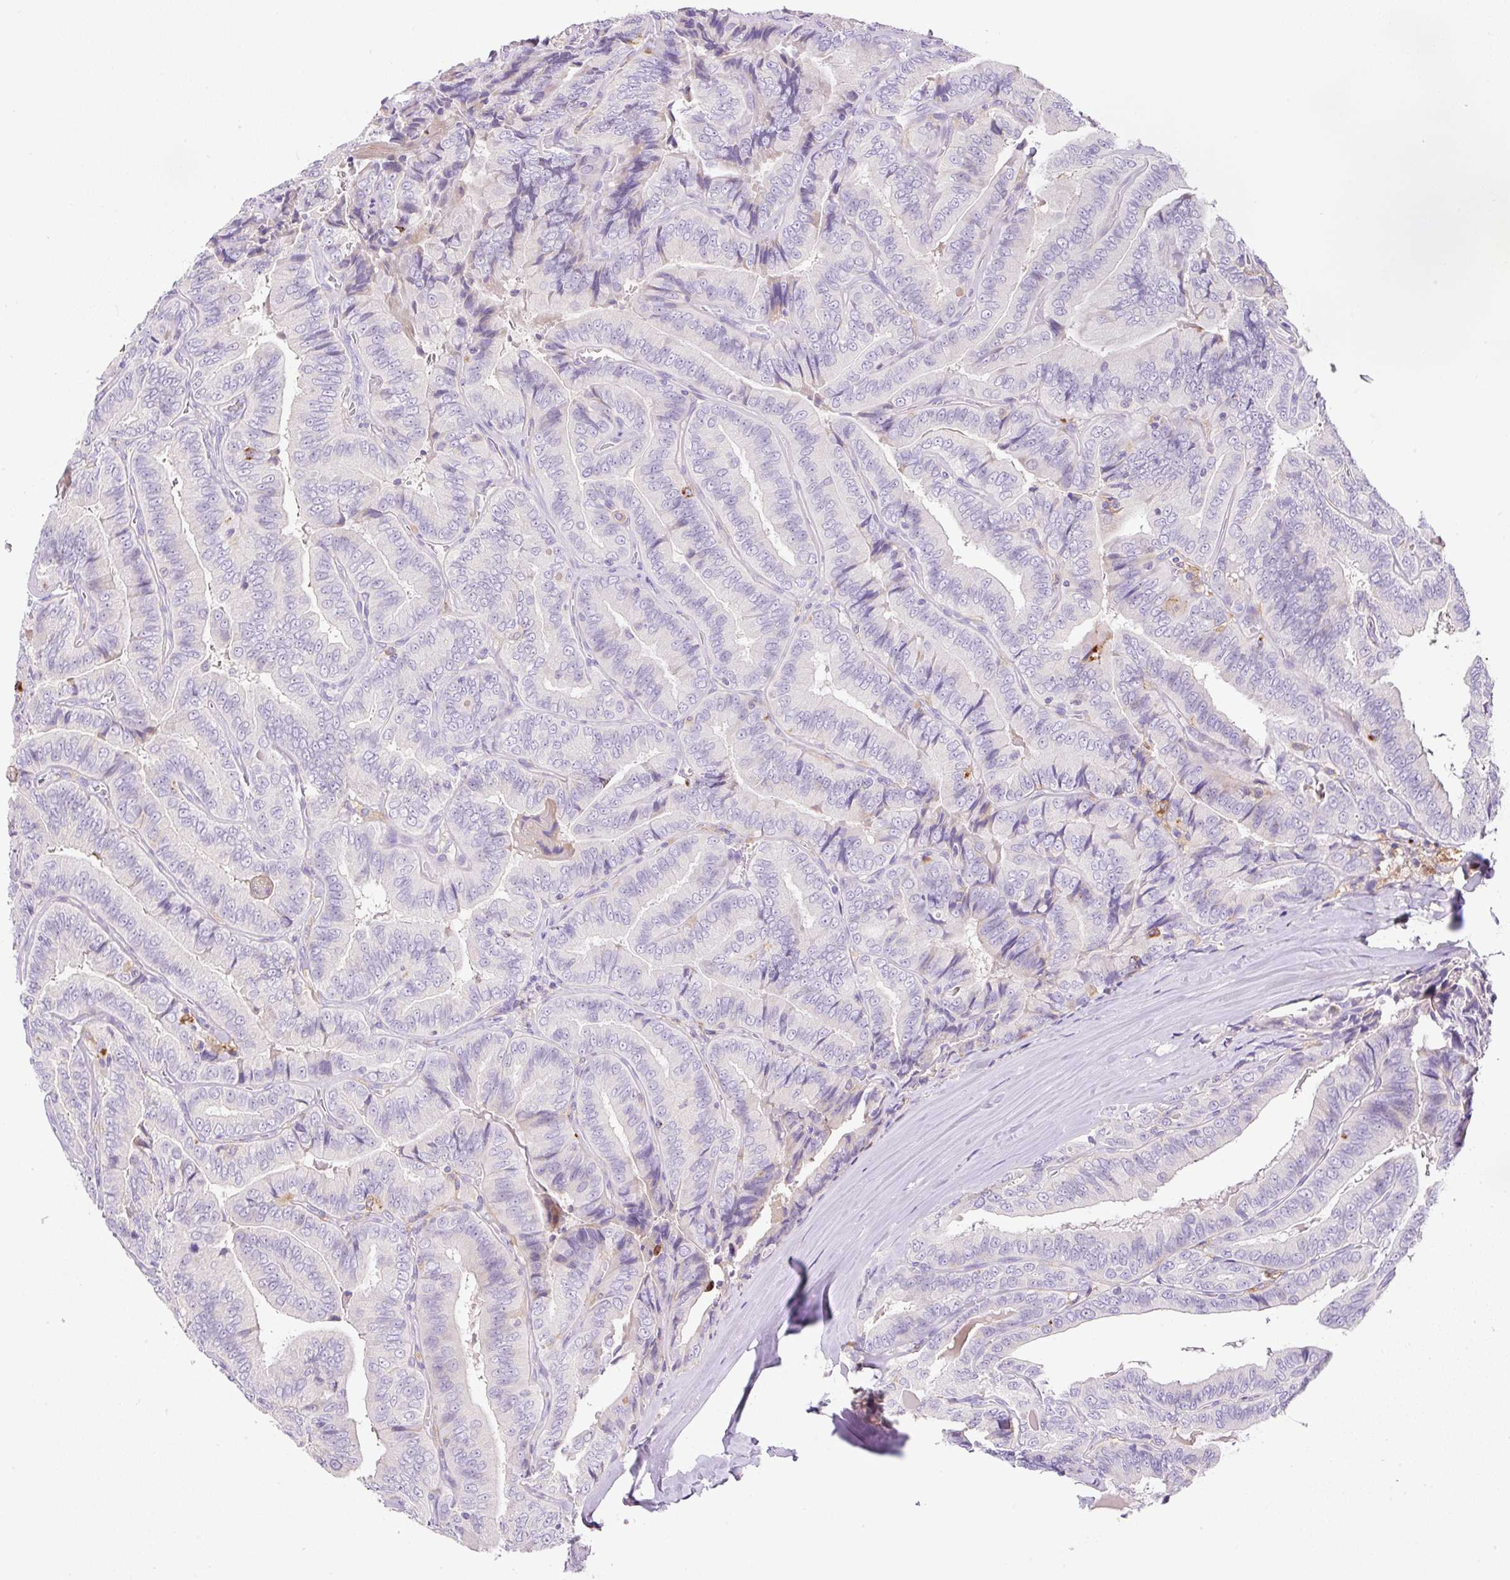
{"staining": {"intensity": "negative", "quantity": "none", "location": "none"}, "tissue": "thyroid cancer", "cell_type": "Tumor cells", "image_type": "cancer", "snomed": [{"axis": "morphology", "description": "Papillary adenocarcinoma, NOS"}, {"axis": "topography", "description": "Thyroid gland"}], "caption": "The IHC photomicrograph has no significant staining in tumor cells of thyroid cancer (papillary adenocarcinoma) tissue.", "gene": "TDRD15", "patient": {"sex": "male", "age": 61}}